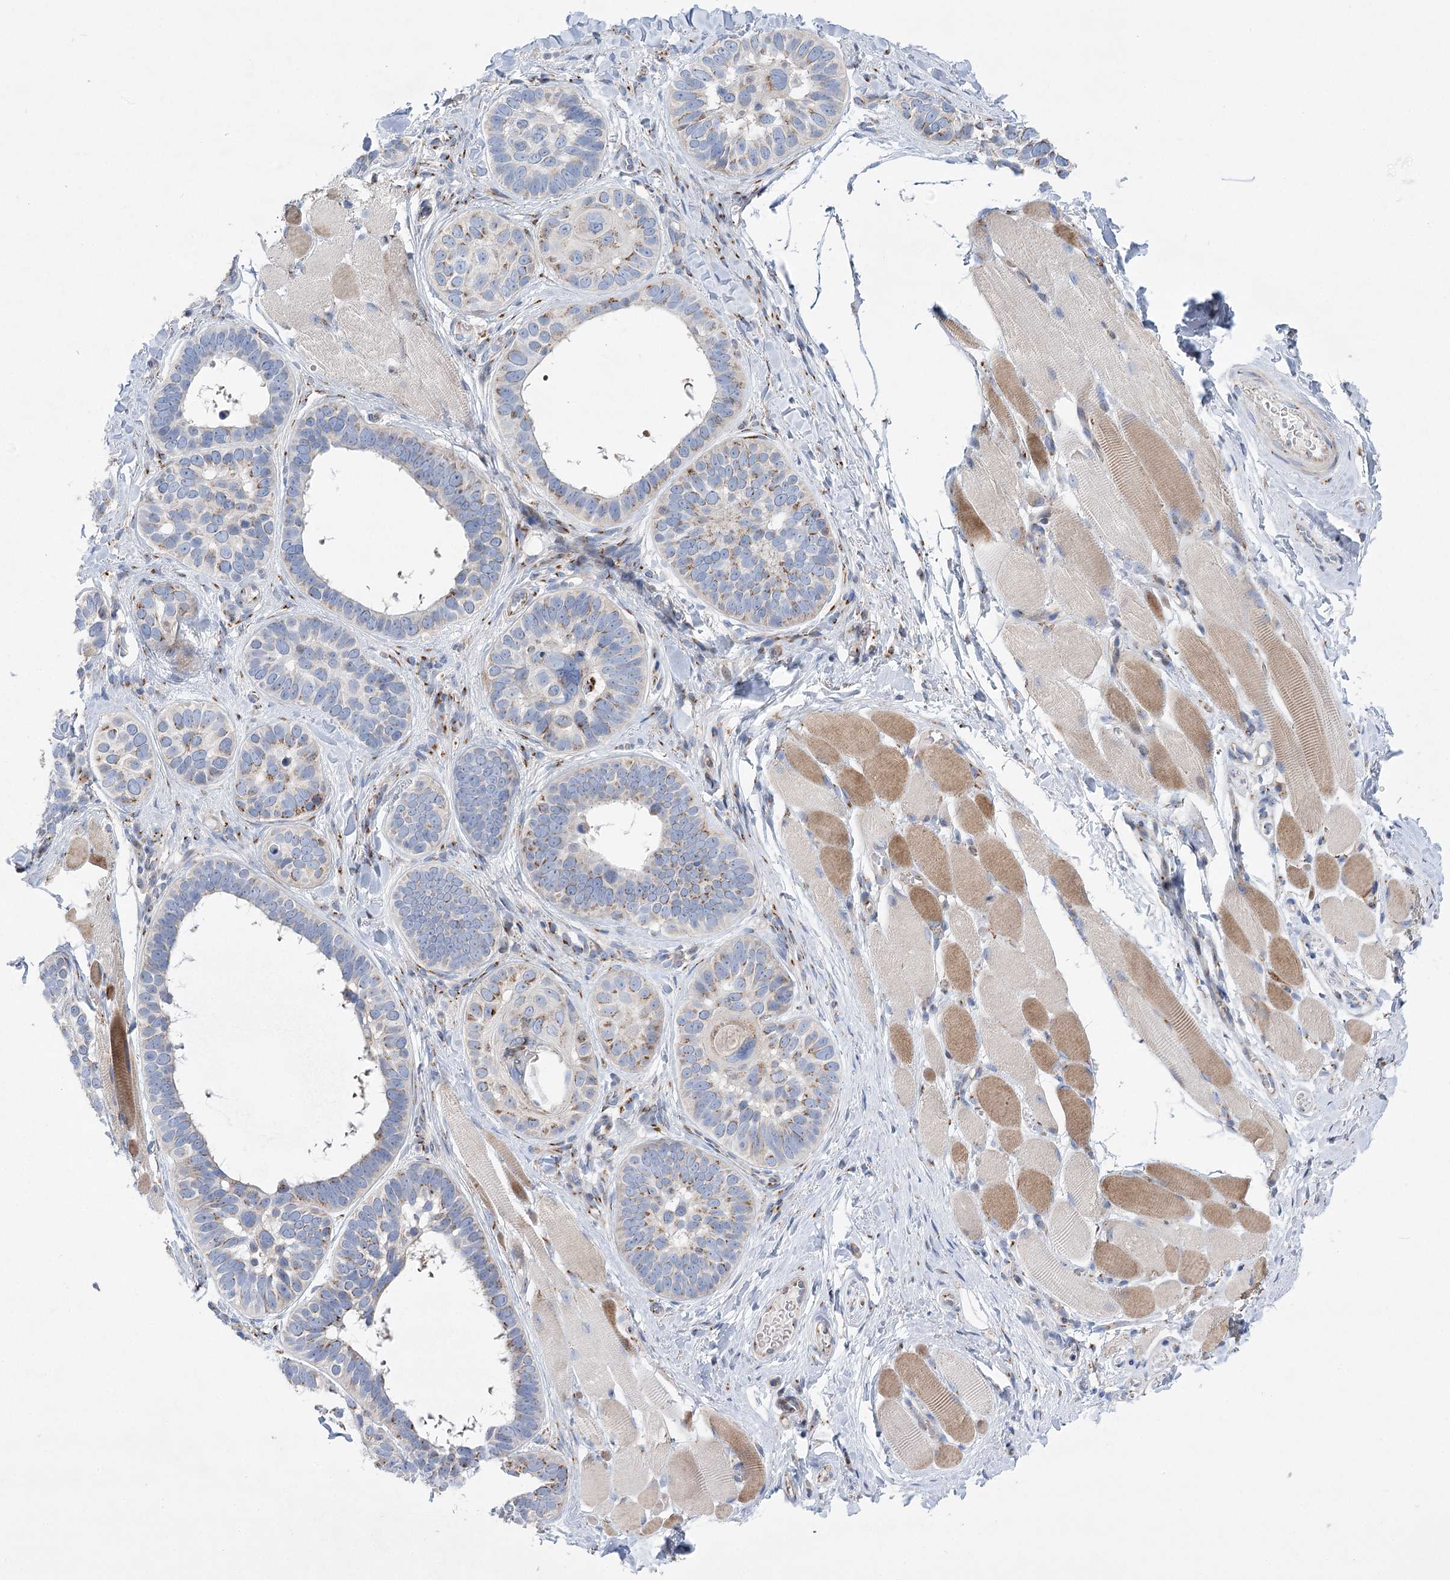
{"staining": {"intensity": "moderate", "quantity": "<25%", "location": "cytoplasmic/membranous"}, "tissue": "skin cancer", "cell_type": "Tumor cells", "image_type": "cancer", "snomed": [{"axis": "morphology", "description": "Basal cell carcinoma"}, {"axis": "topography", "description": "Skin"}], "caption": "Moderate cytoplasmic/membranous staining is seen in approximately <25% of tumor cells in skin basal cell carcinoma.", "gene": "NME7", "patient": {"sex": "male", "age": 62}}